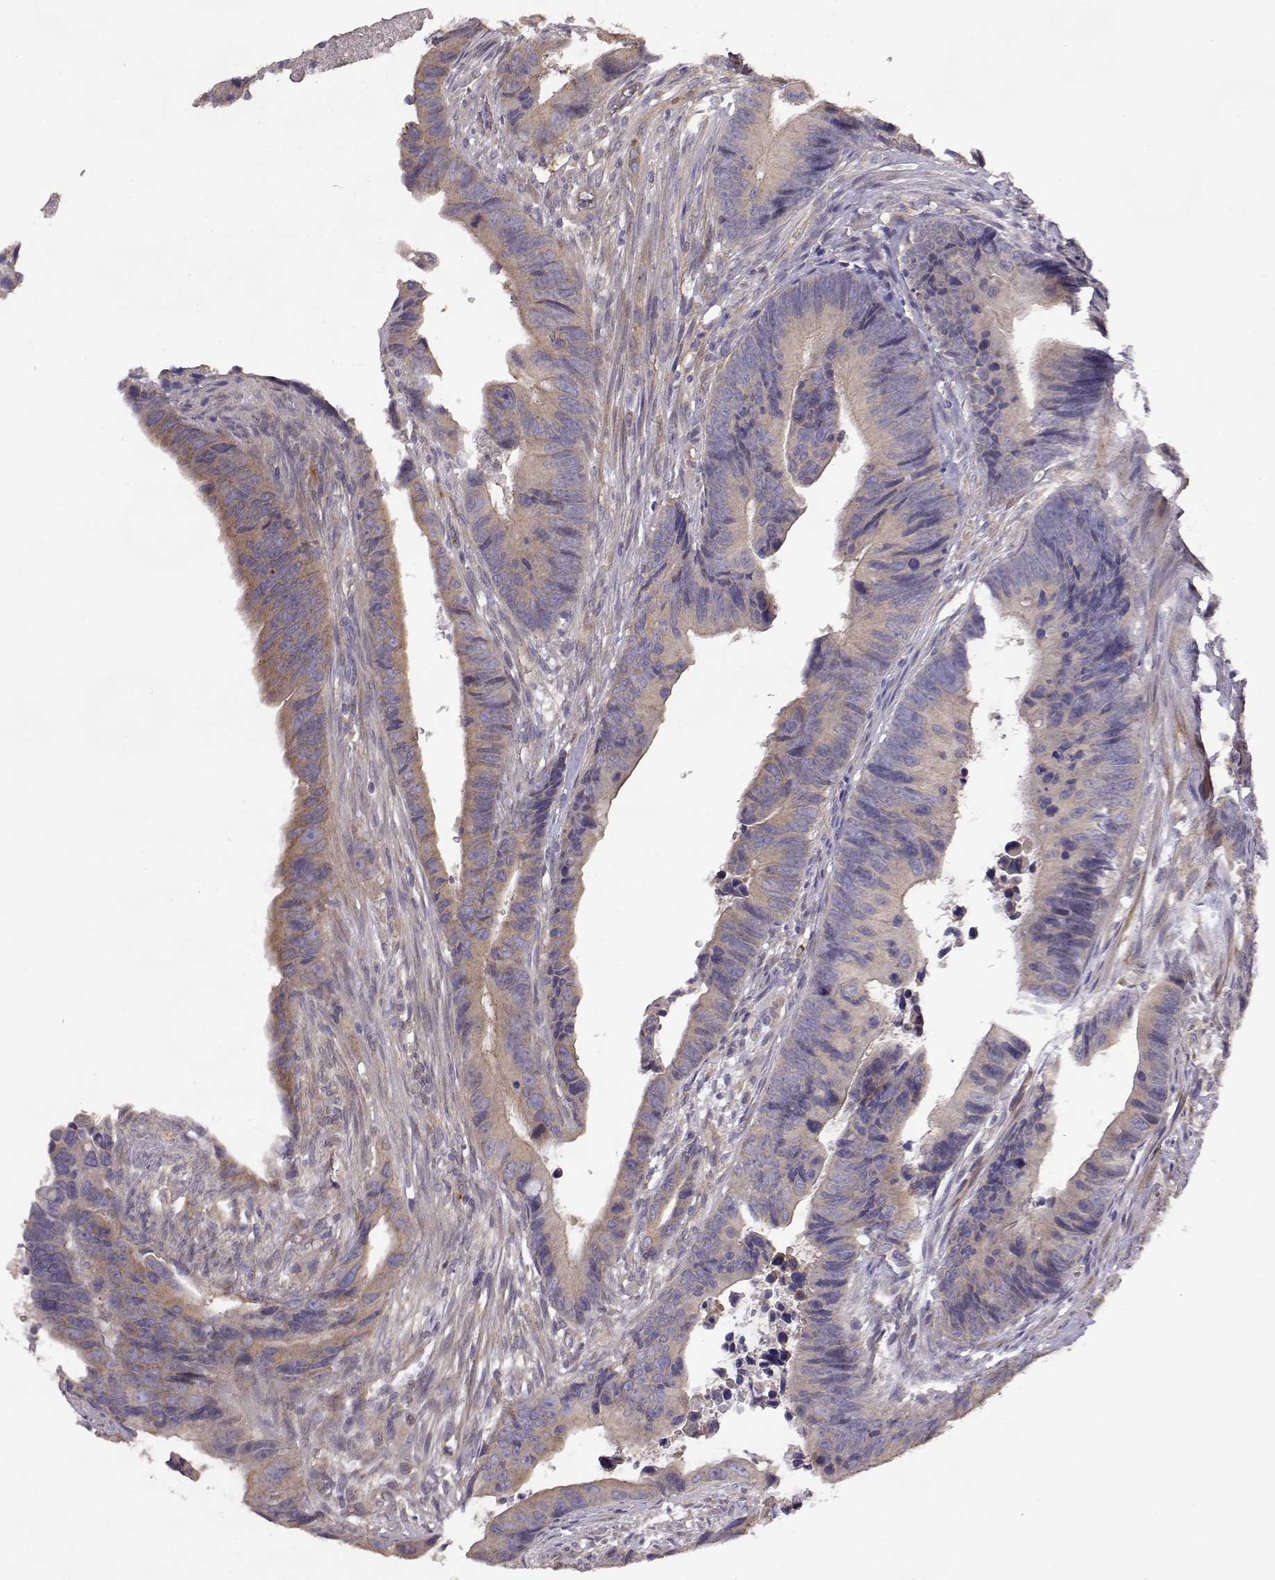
{"staining": {"intensity": "weak", "quantity": ">75%", "location": "cytoplasmic/membranous"}, "tissue": "colorectal cancer", "cell_type": "Tumor cells", "image_type": "cancer", "snomed": [{"axis": "morphology", "description": "Adenocarcinoma, NOS"}, {"axis": "topography", "description": "Colon"}], "caption": "Protein staining of colorectal cancer tissue reveals weak cytoplasmic/membranous expression in approximately >75% of tumor cells.", "gene": "CRIM1", "patient": {"sex": "female", "age": 87}}